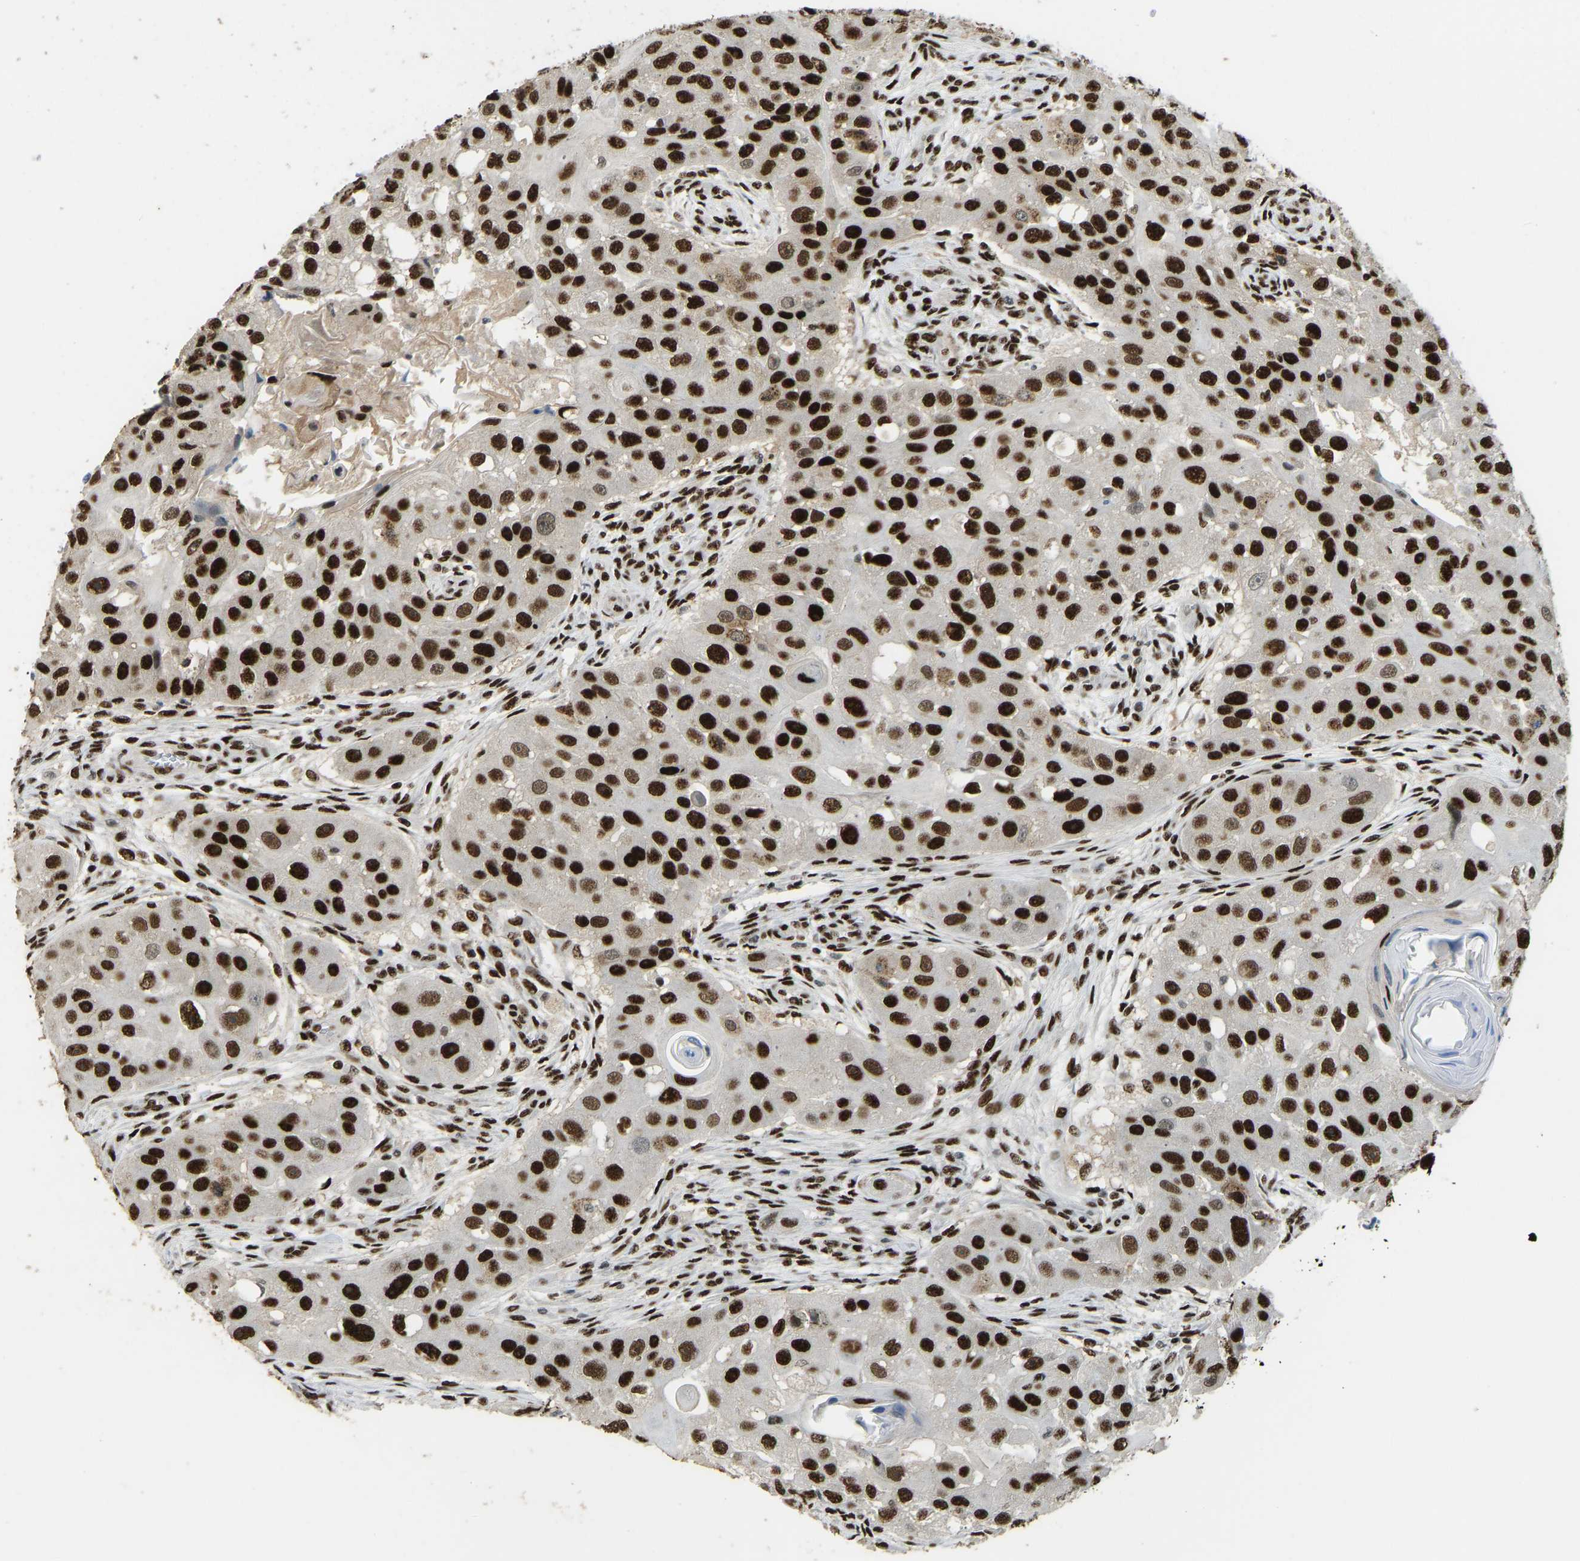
{"staining": {"intensity": "strong", "quantity": ">75%", "location": "nuclear"}, "tissue": "head and neck cancer", "cell_type": "Tumor cells", "image_type": "cancer", "snomed": [{"axis": "morphology", "description": "Normal tissue, NOS"}, {"axis": "morphology", "description": "Squamous cell carcinoma, NOS"}, {"axis": "topography", "description": "Skeletal muscle"}, {"axis": "topography", "description": "Head-Neck"}], "caption": "Head and neck cancer stained for a protein displays strong nuclear positivity in tumor cells.", "gene": "FOXK1", "patient": {"sex": "male", "age": 51}}